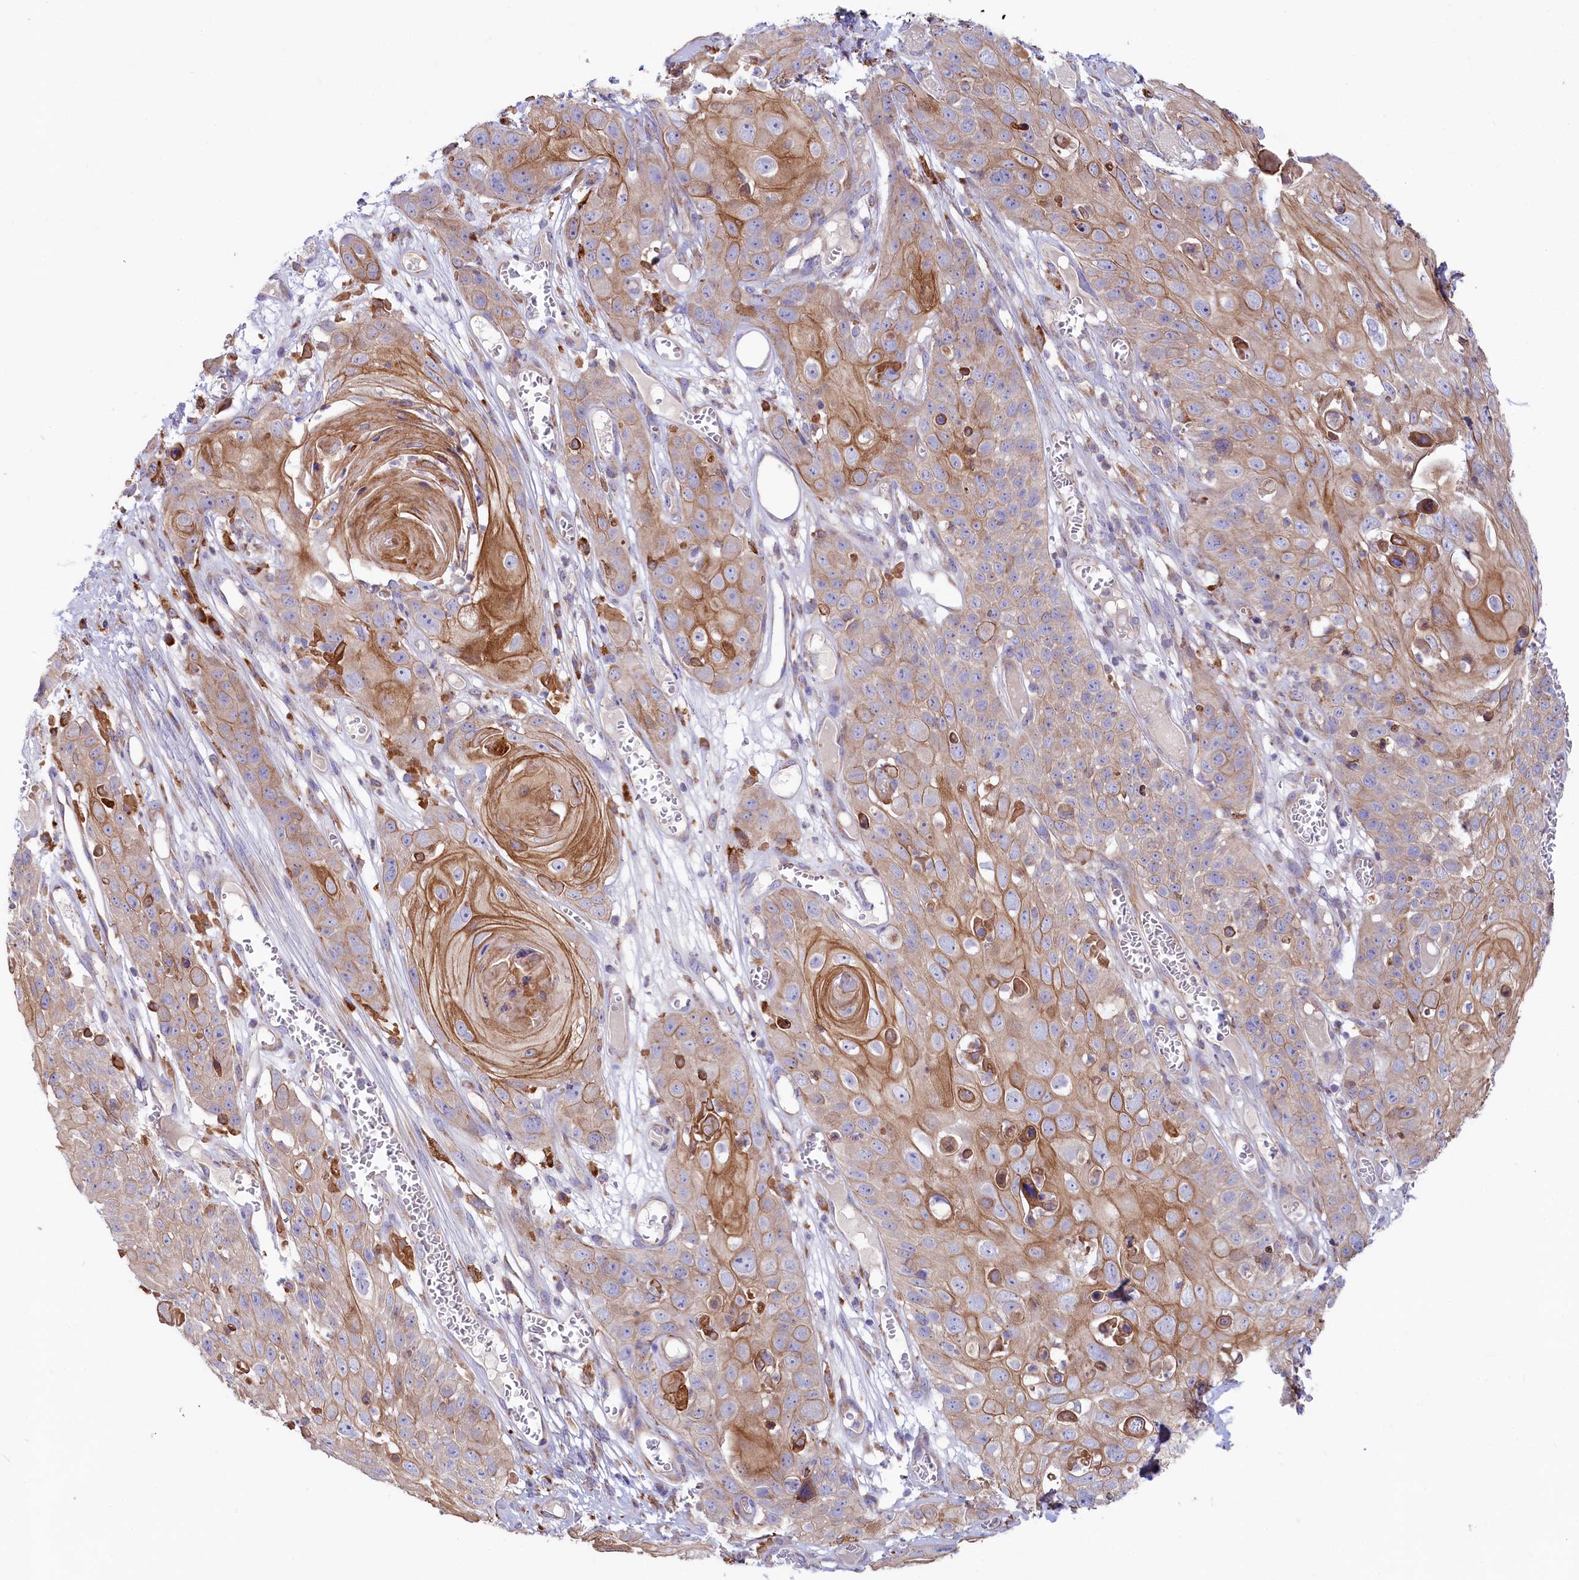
{"staining": {"intensity": "weak", "quantity": "25%-75%", "location": "cytoplasmic/membranous"}, "tissue": "skin cancer", "cell_type": "Tumor cells", "image_type": "cancer", "snomed": [{"axis": "morphology", "description": "Squamous cell carcinoma, NOS"}, {"axis": "topography", "description": "Skin"}], "caption": "Squamous cell carcinoma (skin) stained for a protein demonstrates weak cytoplasmic/membranous positivity in tumor cells. (DAB (3,3'-diaminobenzidine) = brown stain, brightfield microscopy at high magnification).", "gene": "CHID1", "patient": {"sex": "male", "age": 55}}